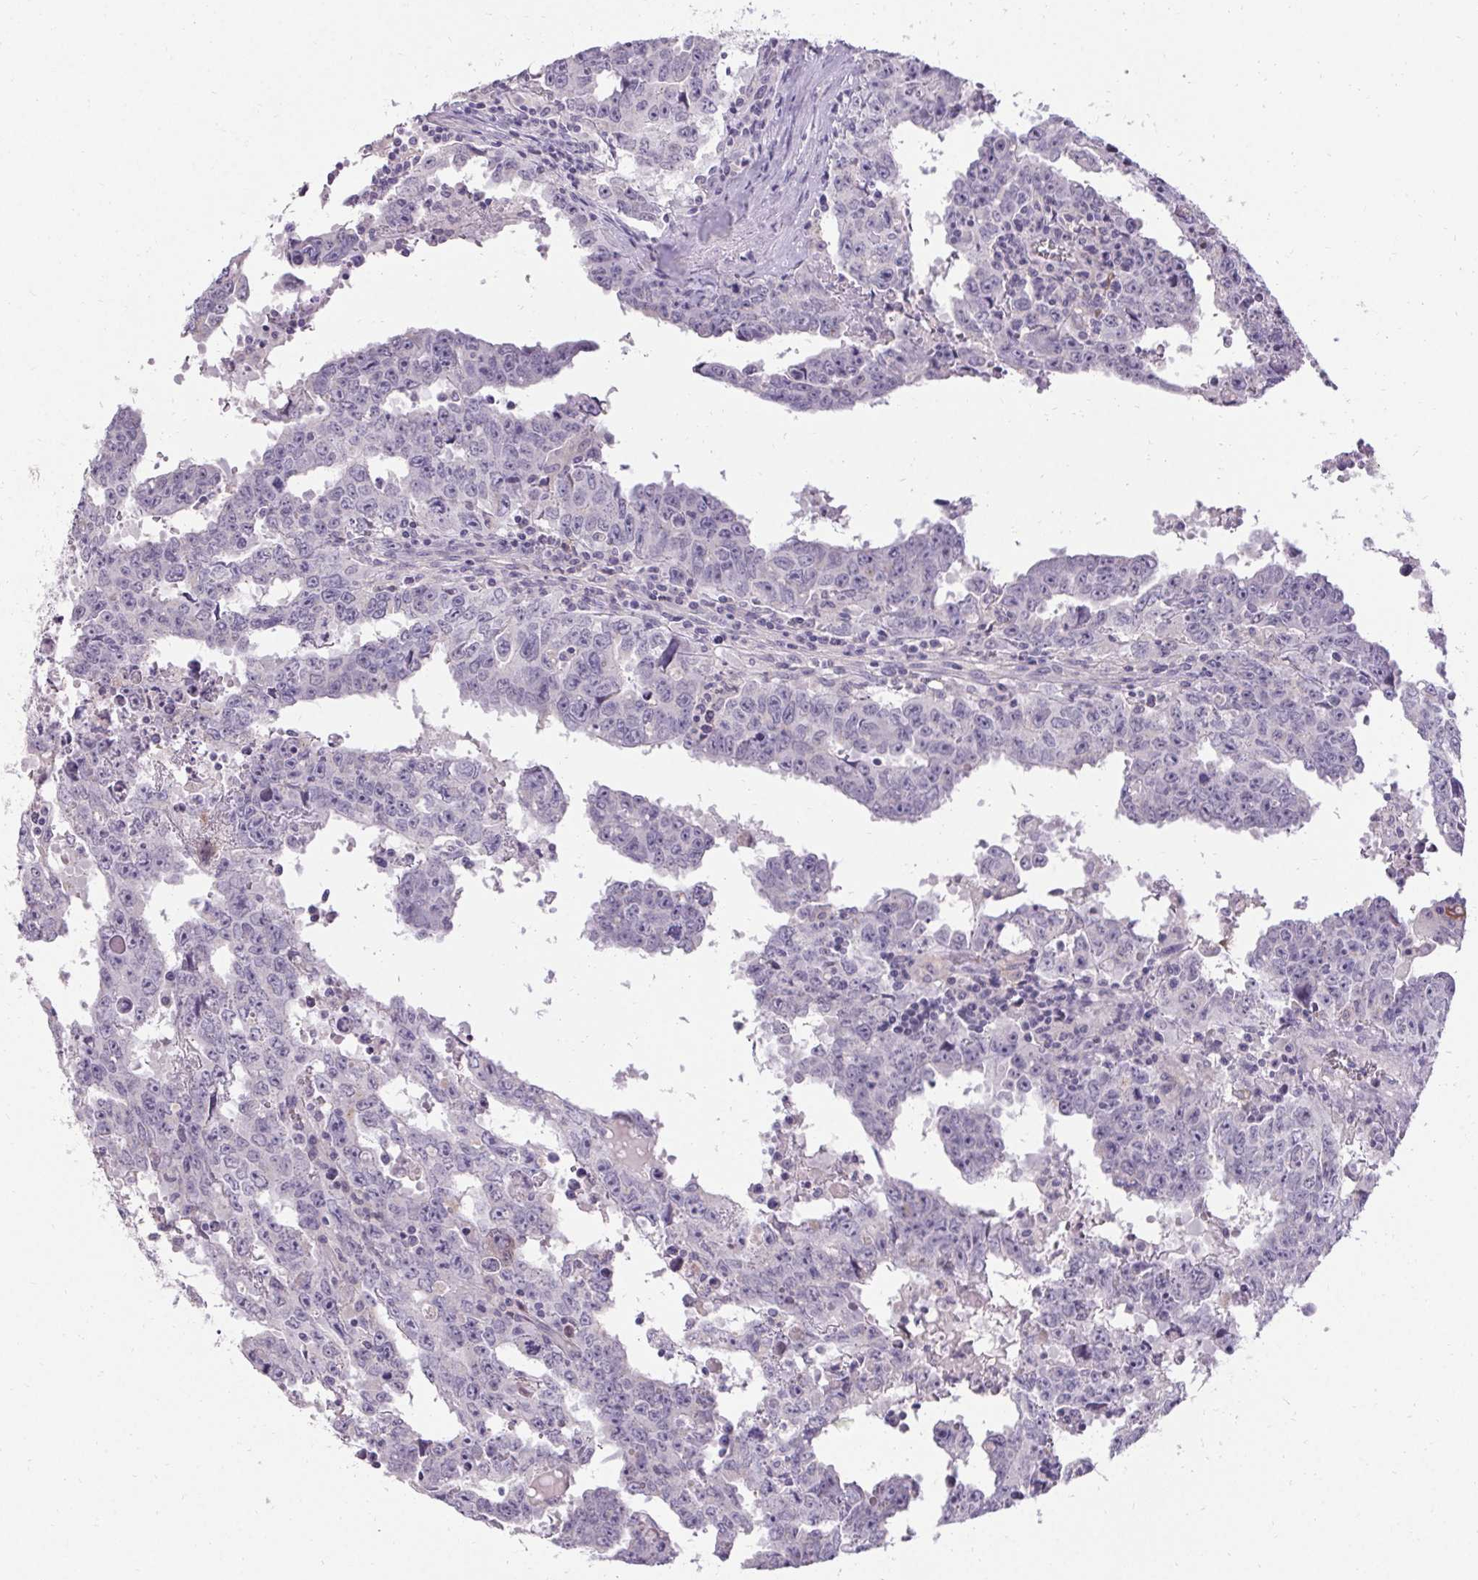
{"staining": {"intensity": "negative", "quantity": "none", "location": "none"}, "tissue": "testis cancer", "cell_type": "Tumor cells", "image_type": "cancer", "snomed": [{"axis": "morphology", "description": "Carcinoma, Embryonal, NOS"}, {"axis": "topography", "description": "Testis"}], "caption": "Tumor cells show no significant protein positivity in testis cancer (embryonal carcinoma). (Immunohistochemistry (ihc), brightfield microscopy, high magnification).", "gene": "HSD17B3", "patient": {"sex": "male", "age": 22}}